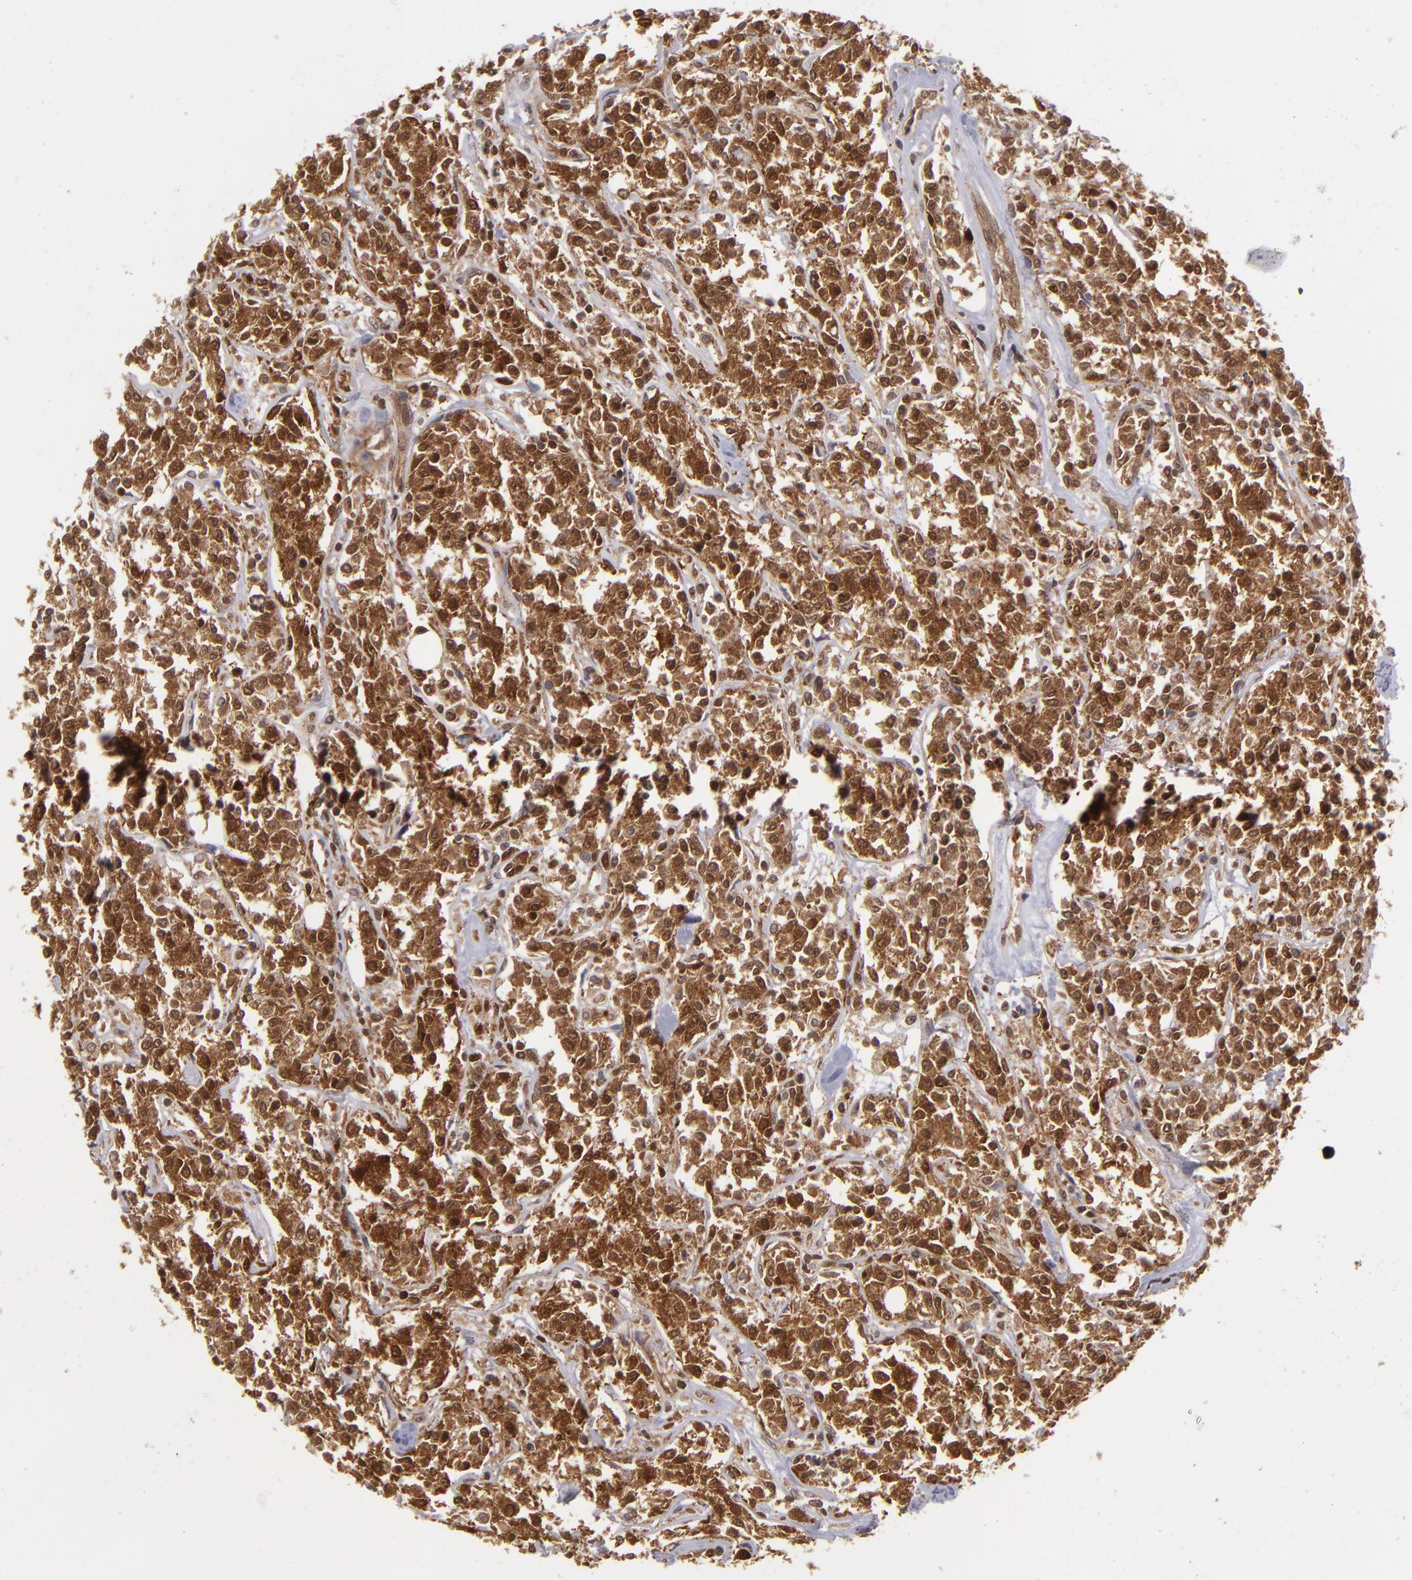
{"staining": {"intensity": "strong", "quantity": ">75%", "location": "cytoplasmic/membranous,nuclear"}, "tissue": "lymphoma", "cell_type": "Tumor cells", "image_type": "cancer", "snomed": [{"axis": "morphology", "description": "Malignant lymphoma, non-Hodgkin's type, Low grade"}, {"axis": "topography", "description": "Small intestine"}], "caption": "Protein staining of lymphoma tissue demonstrates strong cytoplasmic/membranous and nuclear staining in about >75% of tumor cells.", "gene": "ZBTB33", "patient": {"sex": "female", "age": 59}}